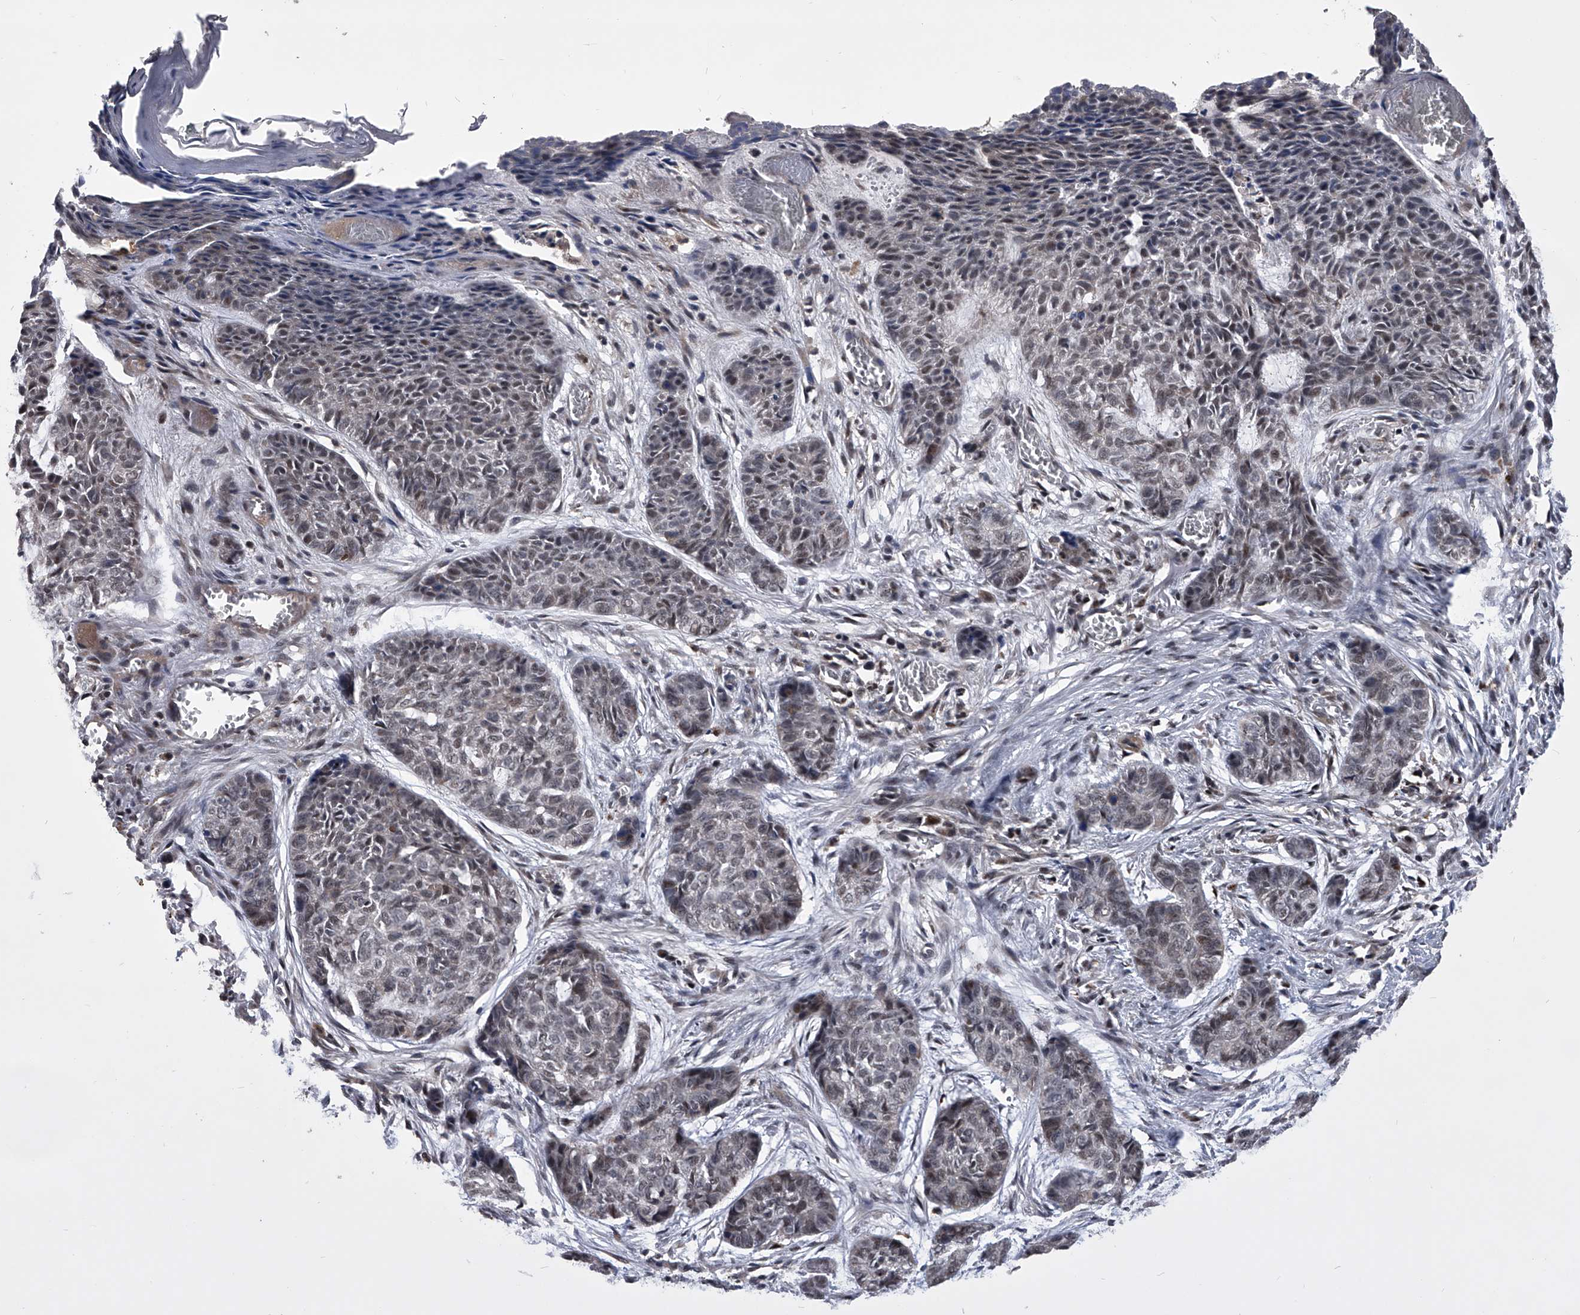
{"staining": {"intensity": "weak", "quantity": "<25%", "location": "nuclear"}, "tissue": "skin cancer", "cell_type": "Tumor cells", "image_type": "cancer", "snomed": [{"axis": "morphology", "description": "Basal cell carcinoma"}, {"axis": "topography", "description": "Skin"}], "caption": "Tumor cells are negative for brown protein staining in skin cancer.", "gene": "CMTR1", "patient": {"sex": "female", "age": 64}}